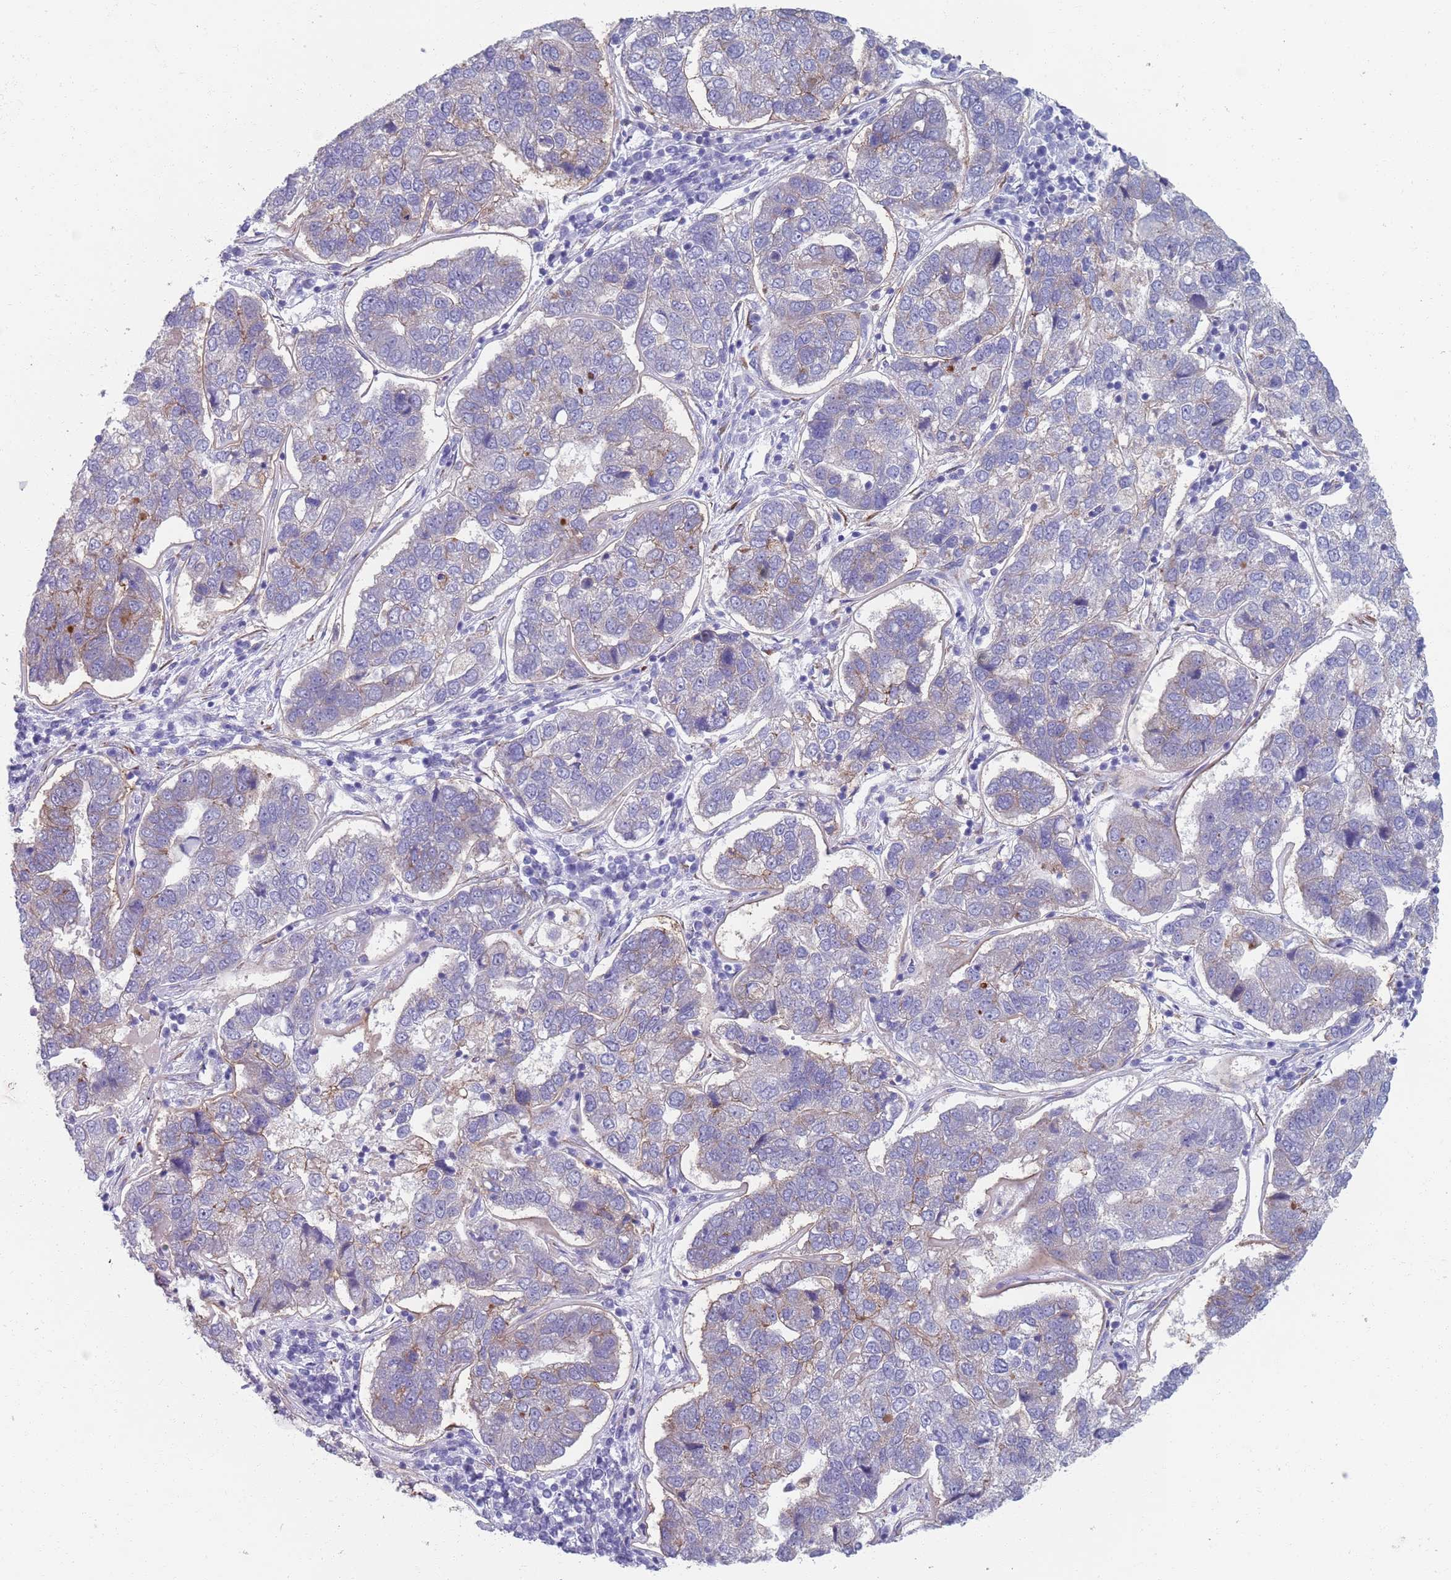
{"staining": {"intensity": "moderate", "quantity": "<25%", "location": "cytoplasmic/membranous"}, "tissue": "pancreatic cancer", "cell_type": "Tumor cells", "image_type": "cancer", "snomed": [{"axis": "morphology", "description": "Adenocarcinoma, NOS"}, {"axis": "topography", "description": "Pancreas"}], "caption": "Immunohistochemistry image of human pancreatic adenocarcinoma stained for a protein (brown), which displays low levels of moderate cytoplasmic/membranous positivity in approximately <25% of tumor cells.", "gene": "PLOD1", "patient": {"sex": "female", "age": 61}}